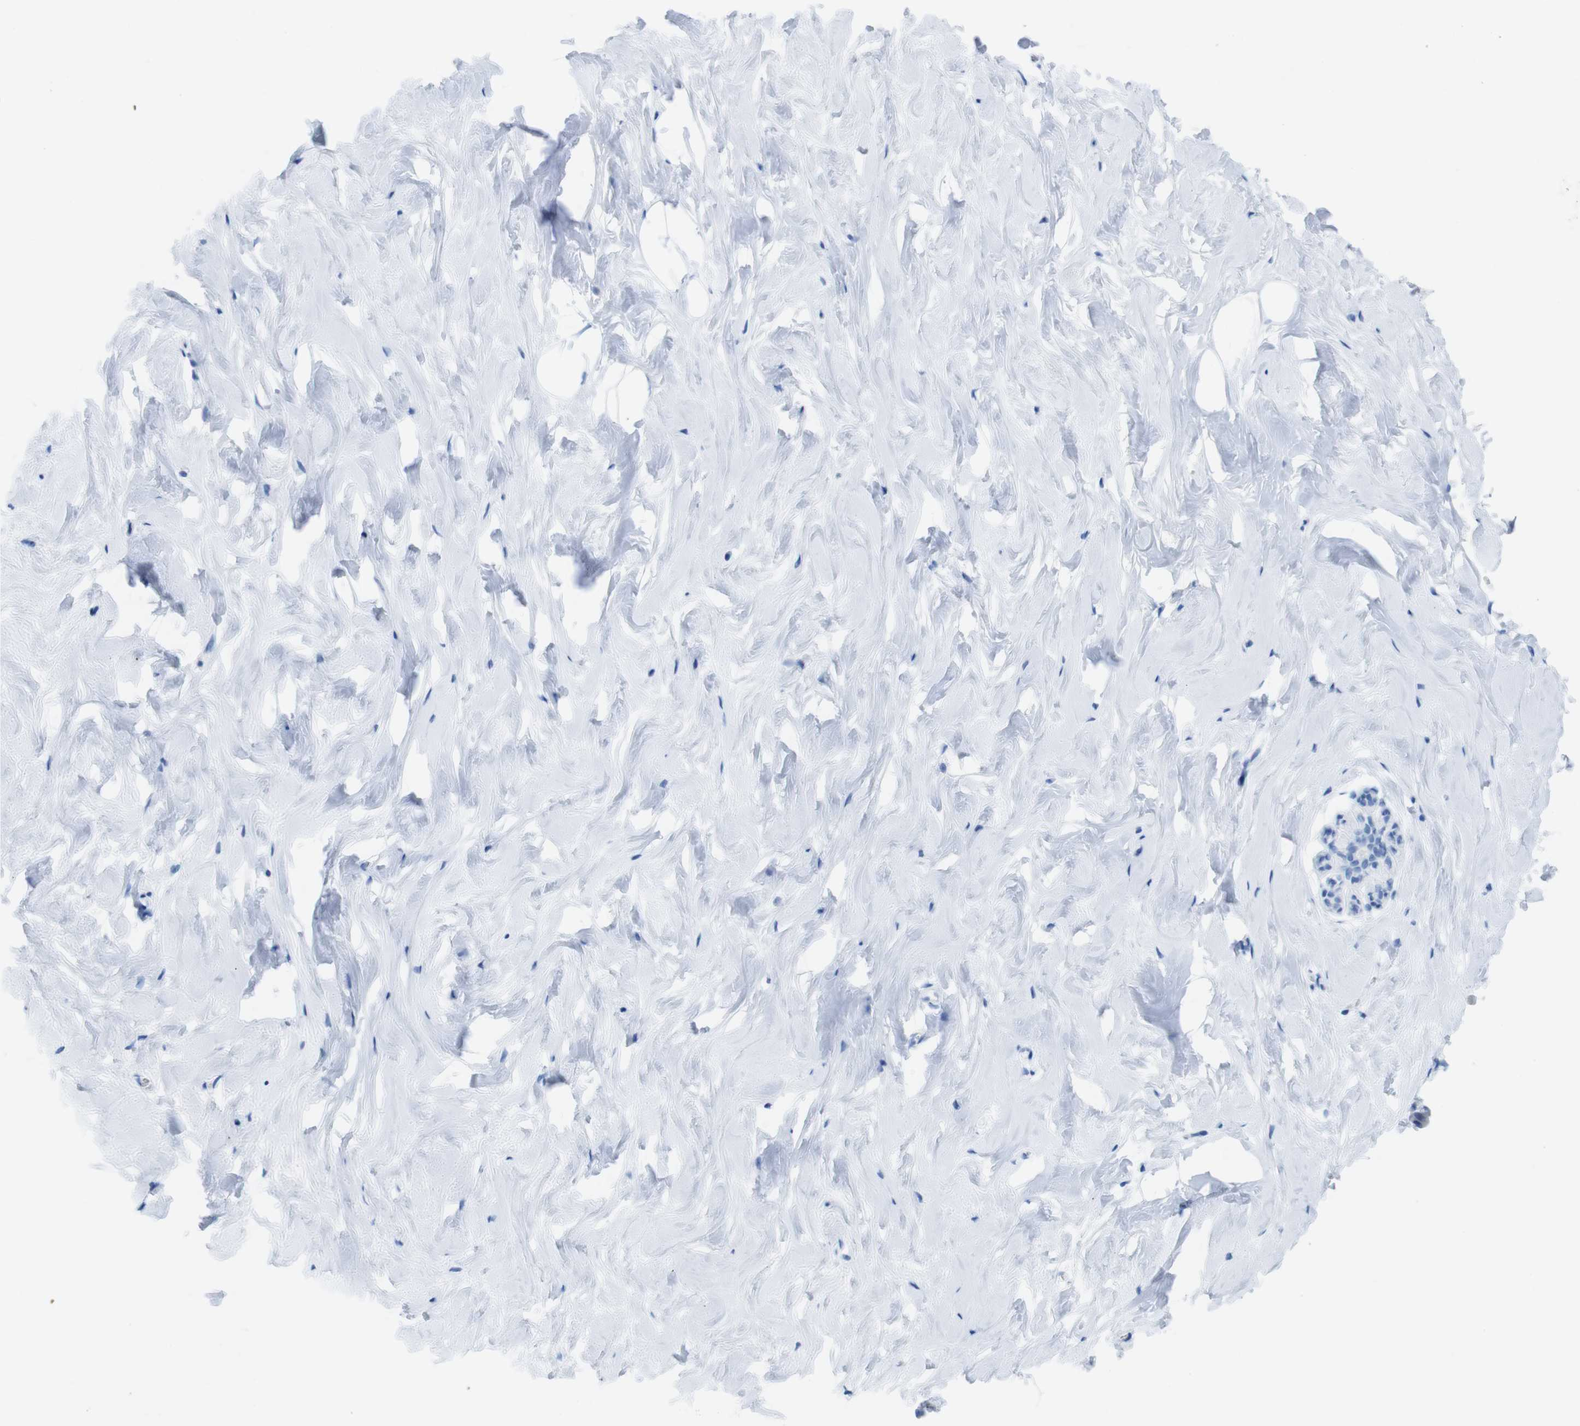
{"staining": {"intensity": "negative", "quantity": "none", "location": "none"}, "tissue": "breast", "cell_type": "Glandular cells", "image_type": "normal", "snomed": [{"axis": "morphology", "description": "Normal tissue, NOS"}, {"axis": "topography", "description": "Breast"}], "caption": "High power microscopy histopathology image of an immunohistochemistry histopathology image of benign breast, revealing no significant staining in glandular cells.", "gene": "MYH7", "patient": {"sex": "female", "age": 75}}